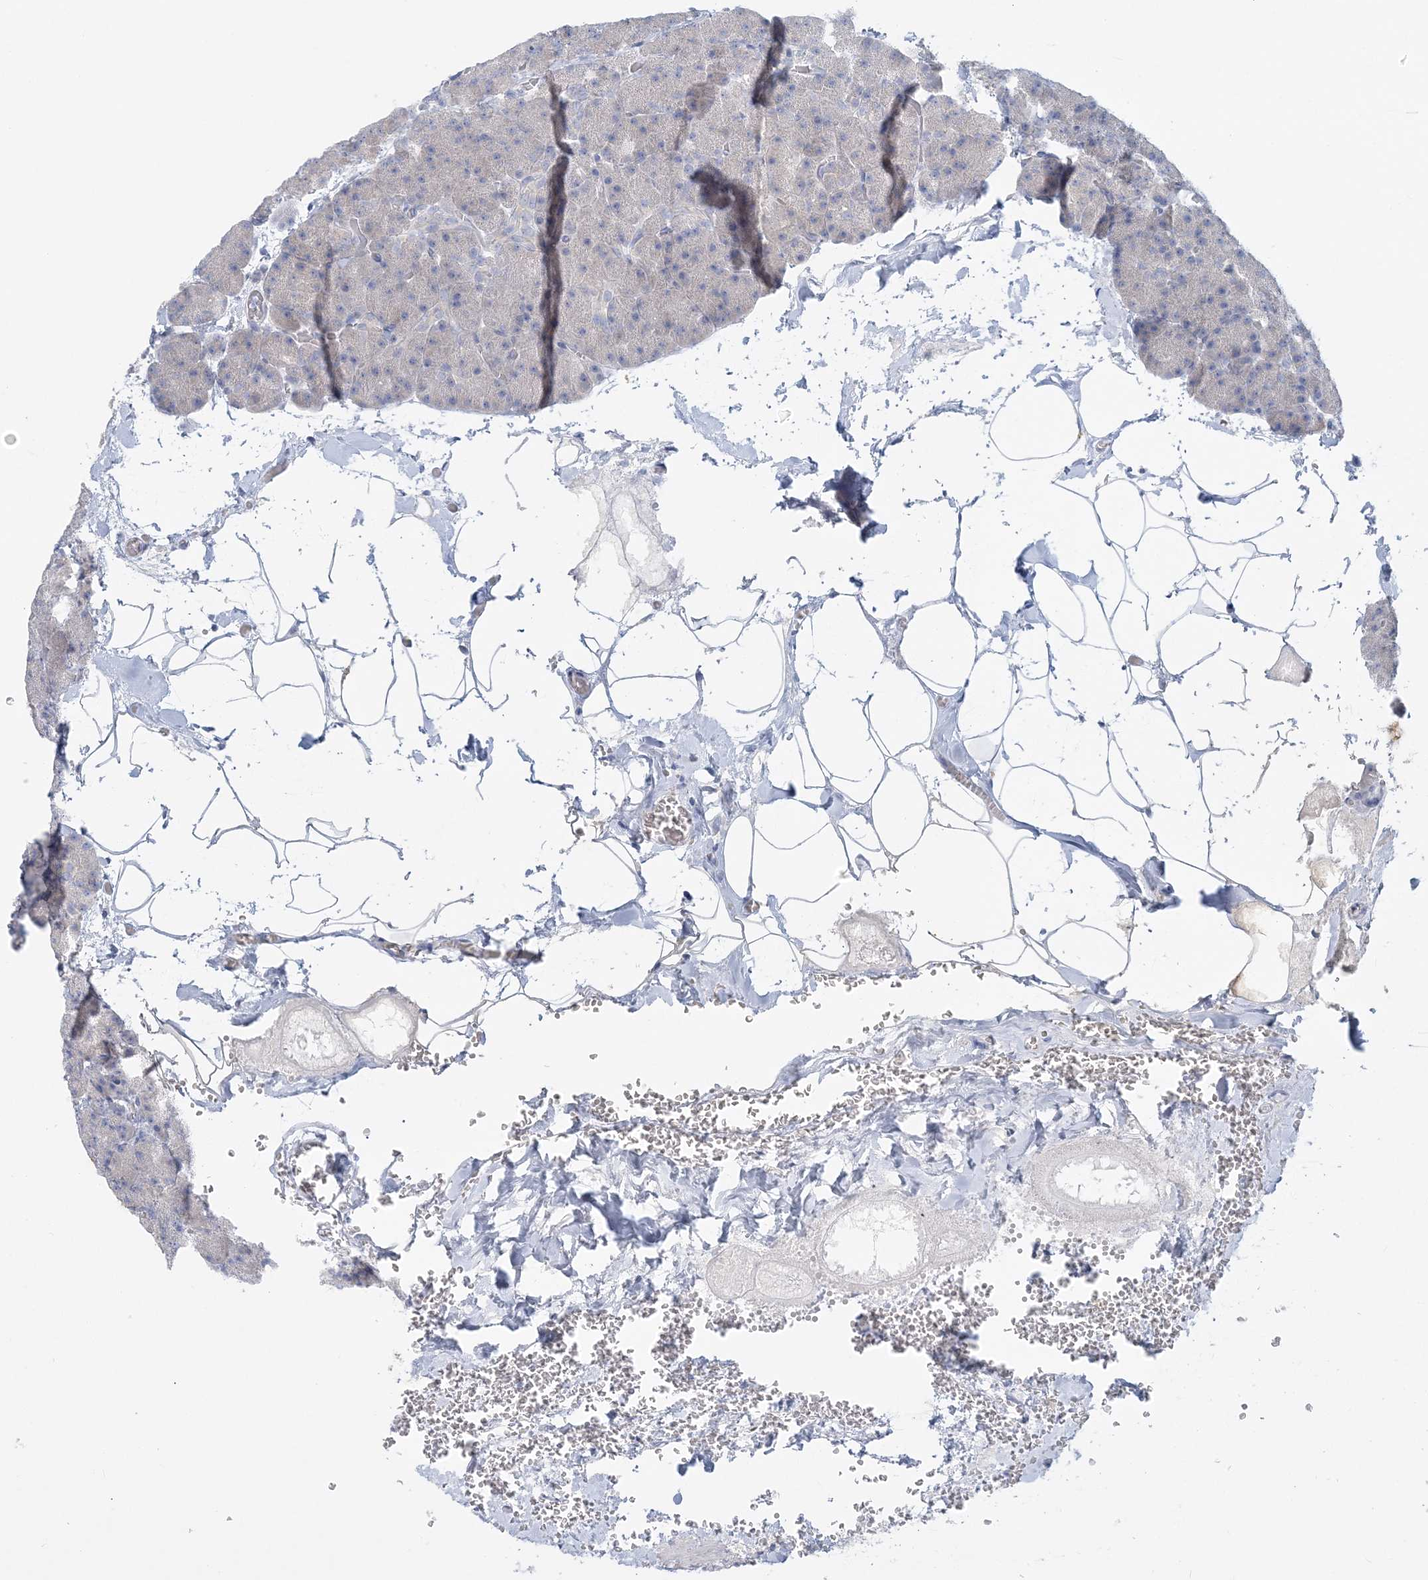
{"staining": {"intensity": "negative", "quantity": "none", "location": "none"}, "tissue": "pancreas", "cell_type": "Exocrine glandular cells", "image_type": "normal", "snomed": [{"axis": "morphology", "description": "Normal tissue, NOS"}, {"axis": "morphology", "description": "Carcinoid, malignant, NOS"}, {"axis": "topography", "description": "Pancreas"}], "caption": "DAB (3,3'-diaminobenzidine) immunohistochemical staining of unremarkable human pancreas exhibits no significant positivity in exocrine glandular cells.", "gene": "ENSG00000288637", "patient": {"sex": "female", "age": 35}}